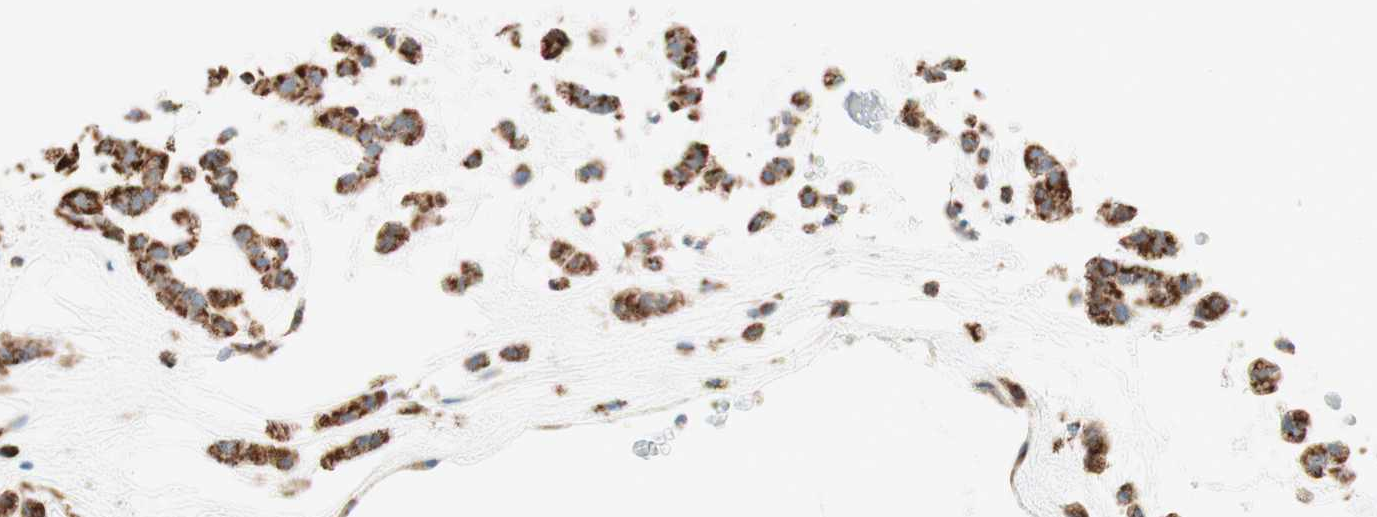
{"staining": {"intensity": "strong", "quantity": ">75%", "location": "cytoplasmic/membranous"}, "tissue": "head and neck cancer", "cell_type": "Tumor cells", "image_type": "cancer", "snomed": [{"axis": "morphology", "description": "Adenocarcinoma, NOS"}, {"axis": "morphology", "description": "Adenoma, NOS"}, {"axis": "topography", "description": "Head-Neck"}], "caption": "Approximately >75% of tumor cells in head and neck cancer (adenocarcinoma) display strong cytoplasmic/membranous protein positivity as visualized by brown immunohistochemical staining.", "gene": "TOMM20", "patient": {"sex": "female", "age": 55}}